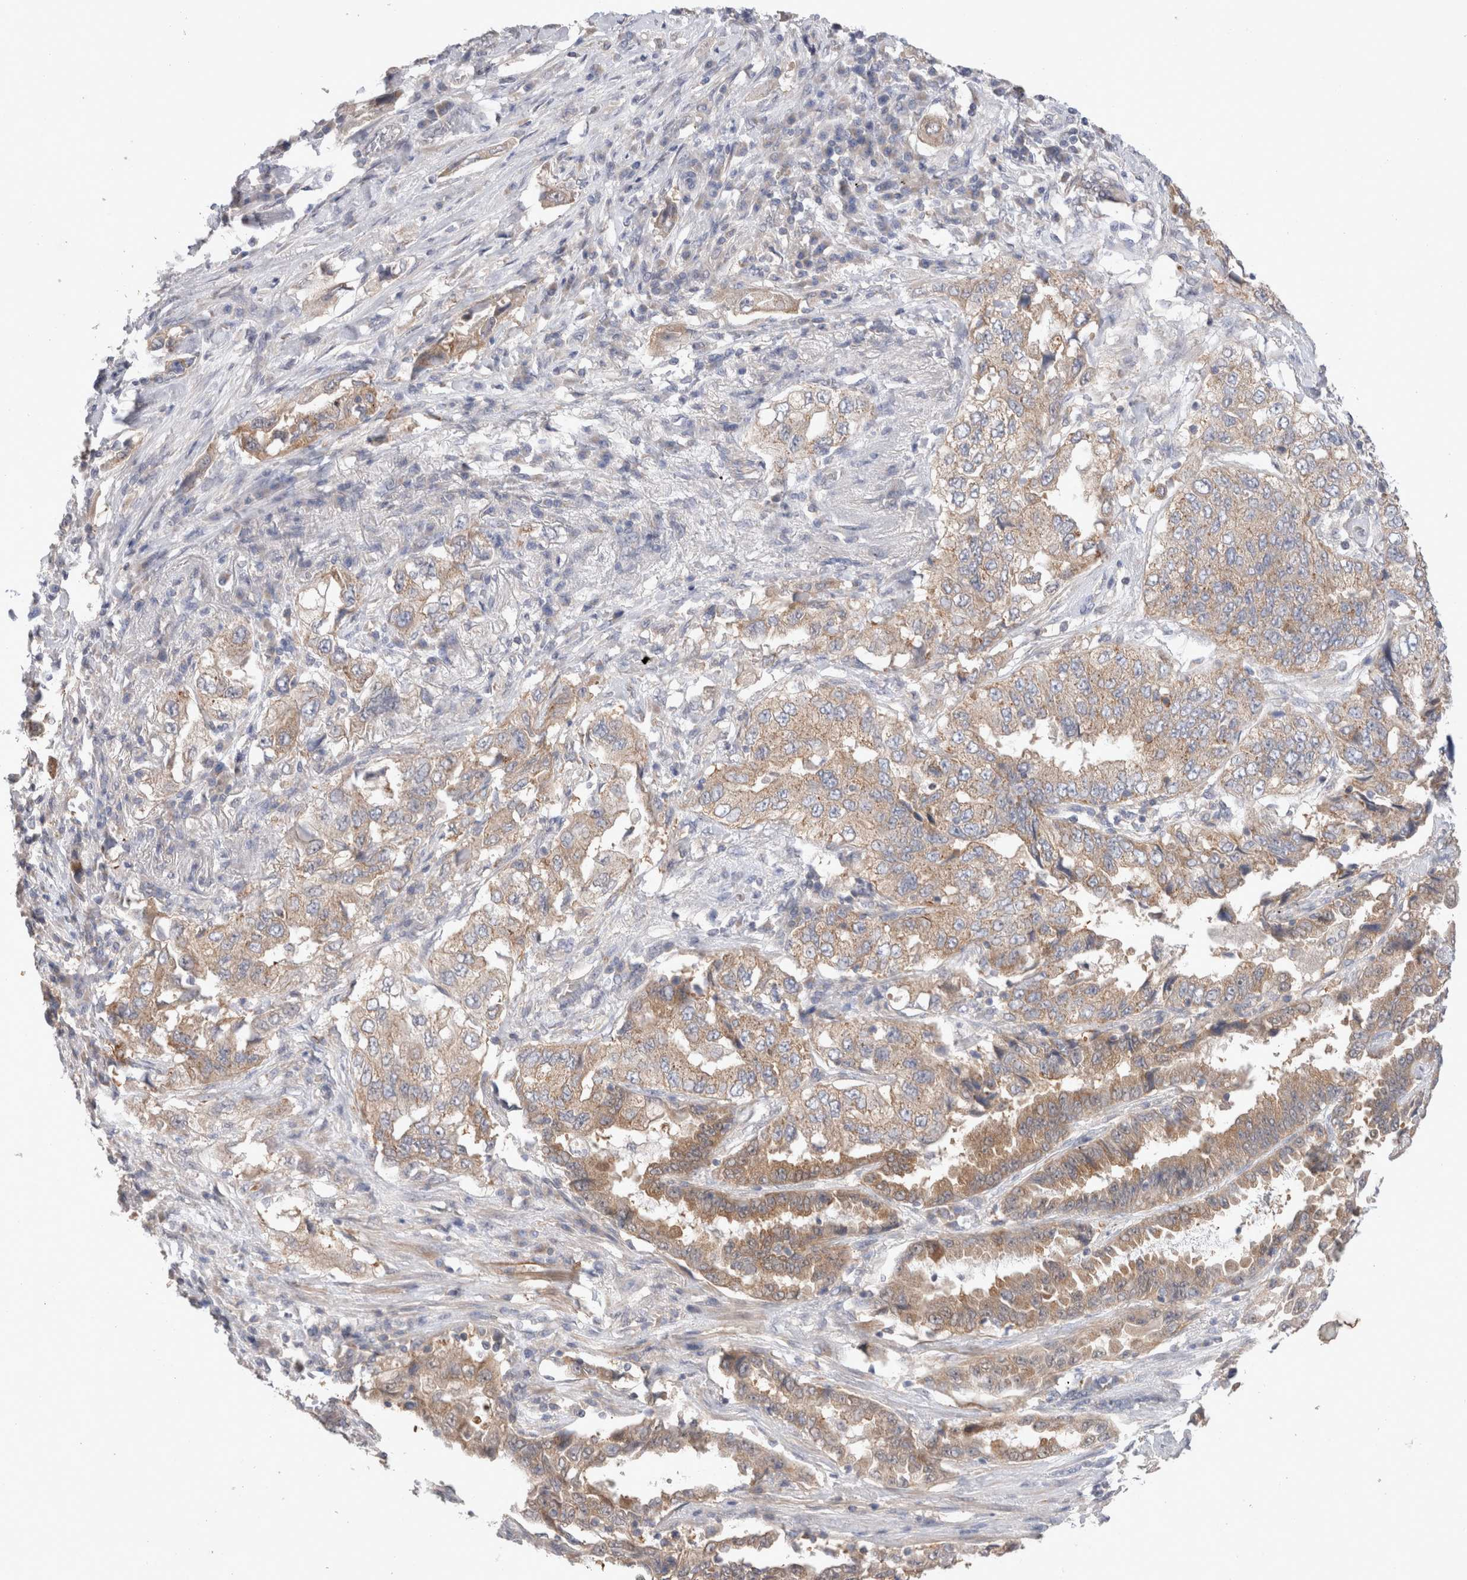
{"staining": {"intensity": "moderate", "quantity": ">75%", "location": "cytoplasmic/membranous"}, "tissue": "lung cancer", "cell_type": "Tumor cells", "image_type": "cancer", "snomed": [{"axis": "morphology", "description": "Adenocarcinoma, NOS"}, {"axis": "topography", "description": "Lung"}], "caption": "The immunohistochemical stain highlights moderate cytoplasmic/membranous expression in tumor cells of lung cancer tissue.", "gene": "IFT74", "patient": {"sex": "female", "age": 51}}